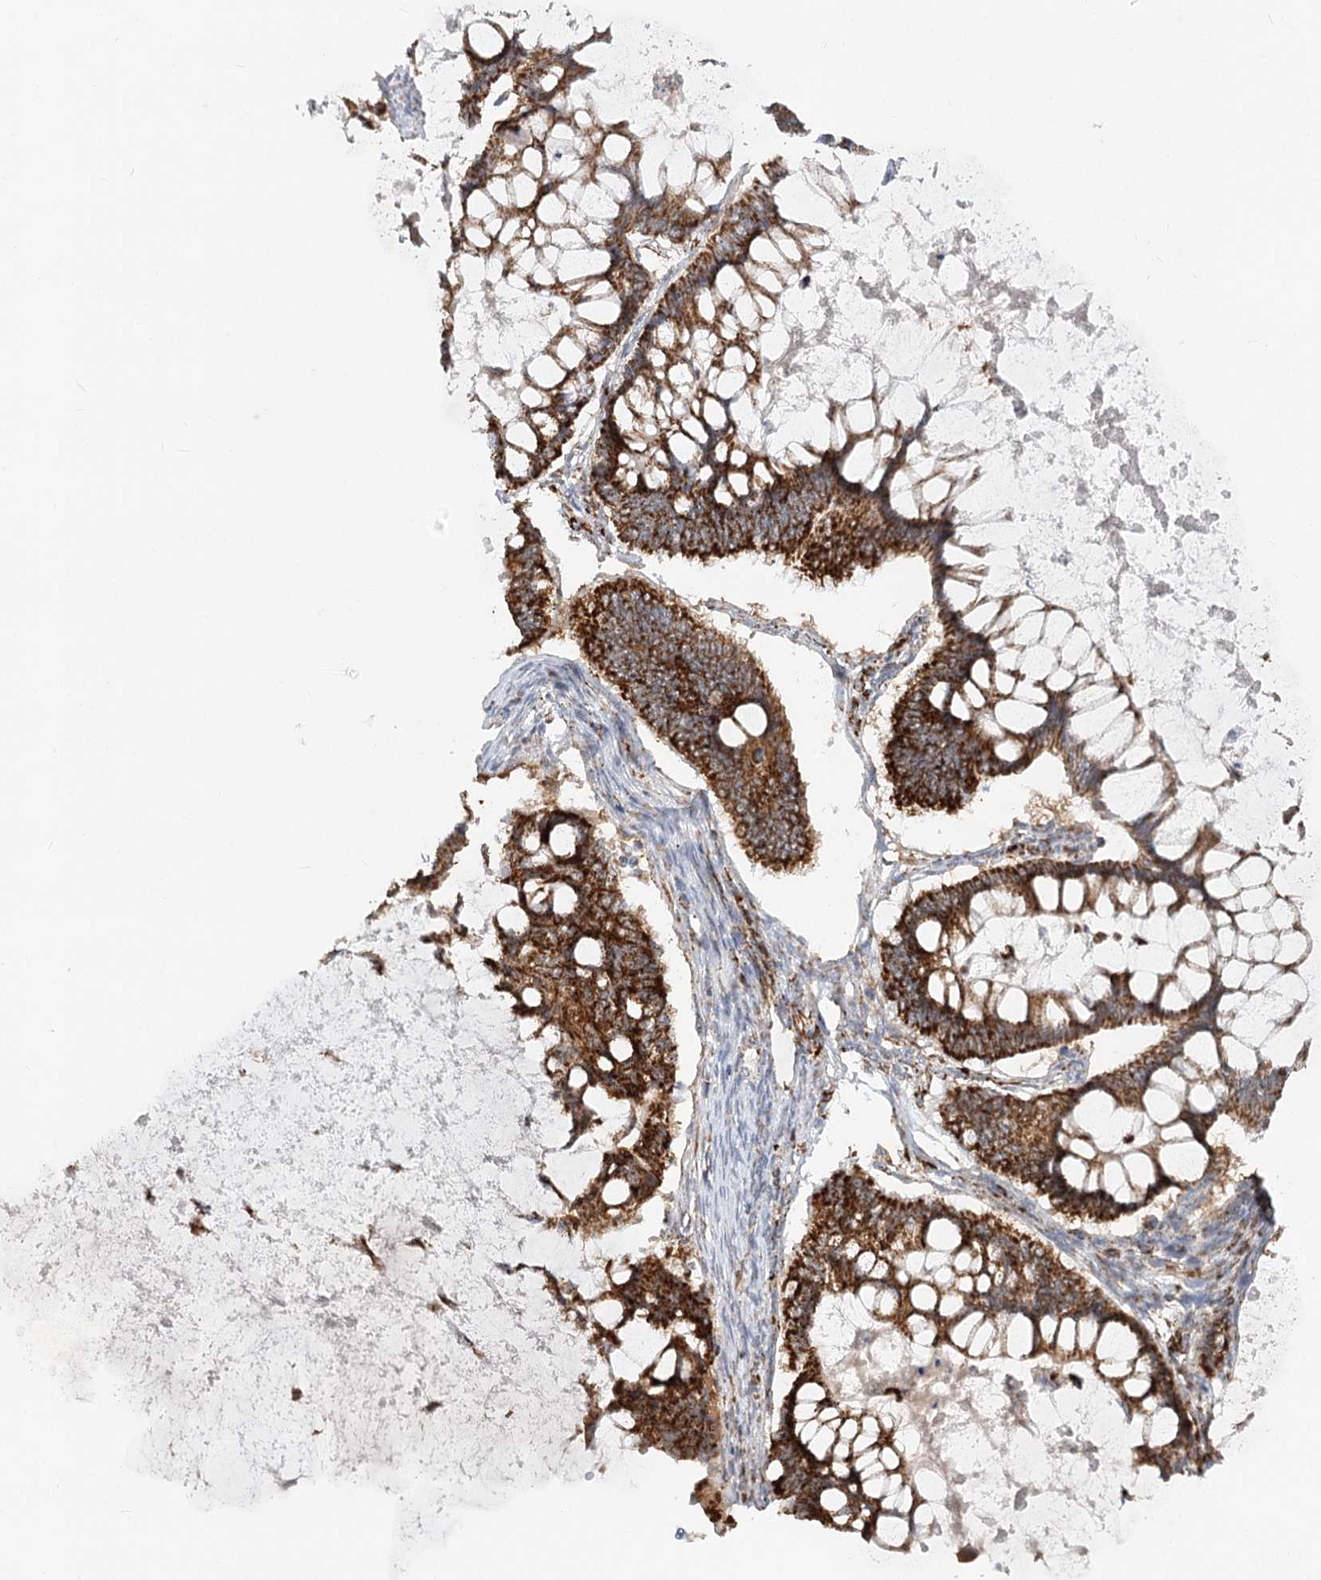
{"staining": {"intensity": "strong", "quantity": ">75%", "location": "cytoplasmic/membranous"}, "tissue": "ovarian cancer", "cell_type": "Tumor cells", "image_type": "cancer", "snomed": [{"axis": "morphology", "description": "Cystadenocarcinoma, mucinous, NOS"}, {"axis": "topography", "description": "Ovary"}], "caption": "Ovarian cancer (mucinous cystadenocarcinoma) stained for a protein demonstrates strong cytoplasmic/membranous positivity in tumor cells.", "gene": "TAS1R1", "patient": {"sex": "female", "age": 61}}